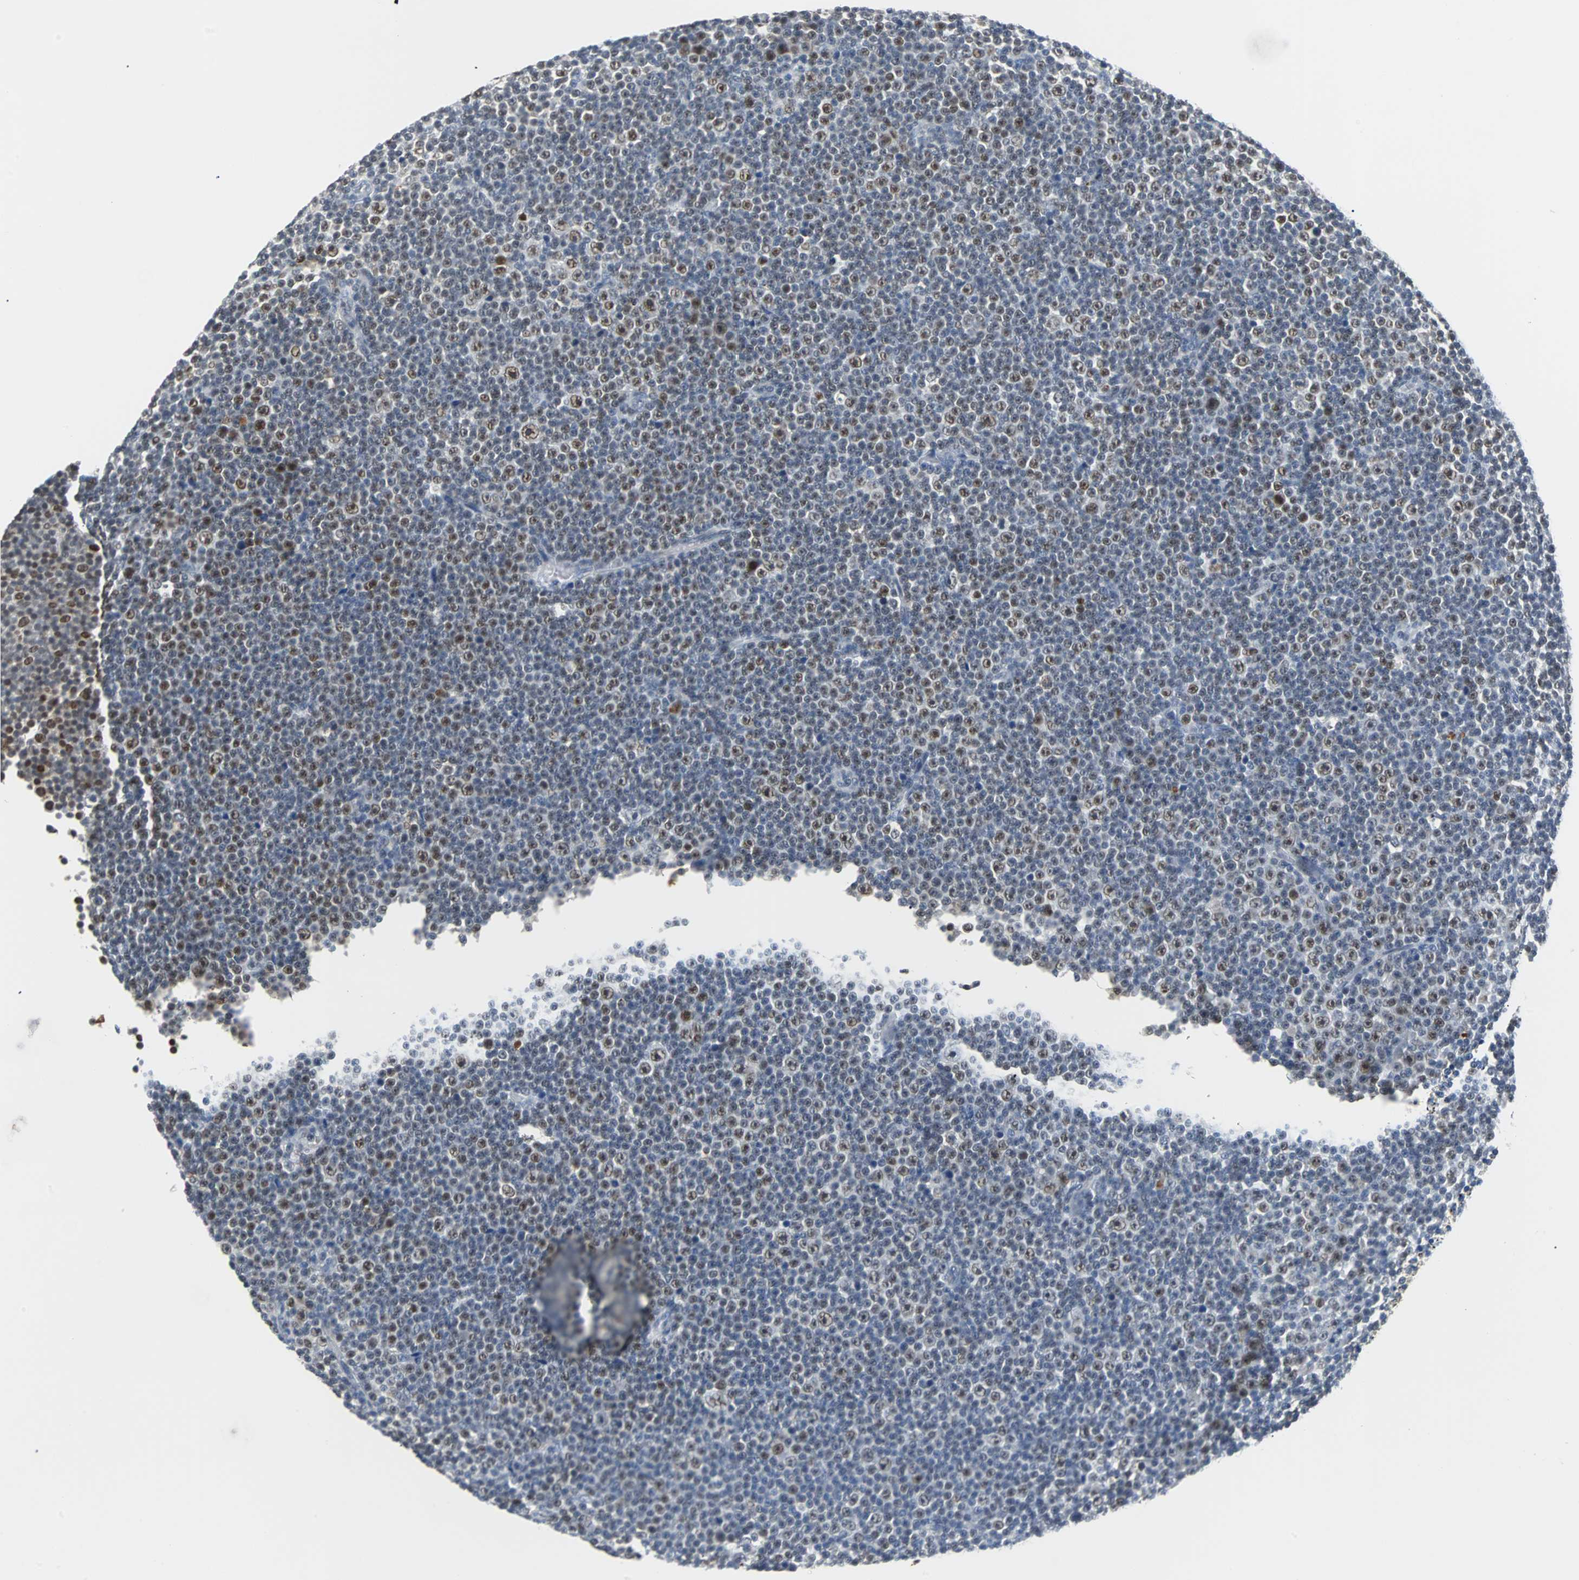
{"staining": {"intensity": "moderate", "quantity": "25%-75%", "location": "nuclear"}, "tissue": "lymphoma", "cell_type": "Tumor cells", "image_type": "cancer", "snomed": [{"axis": "morphology", "description": "Malignant lymphoma, non-Hodgkin's type, Low grade"}, {"axis": "topography", "description": "Lymph node"}], "caption": "Tumor cells exhibit medium levels of moderate nuclear positivity in about 25%-75% of cells in human lymphoma. The protein of interest is stained brown, and the nuclei are stained in blue (DAB (3,3'-diaminobenzidine) IHC with brightfield microscopy, high magnification).", "gene": "HLX", "patient": {"sex": "female", "age": 67}}